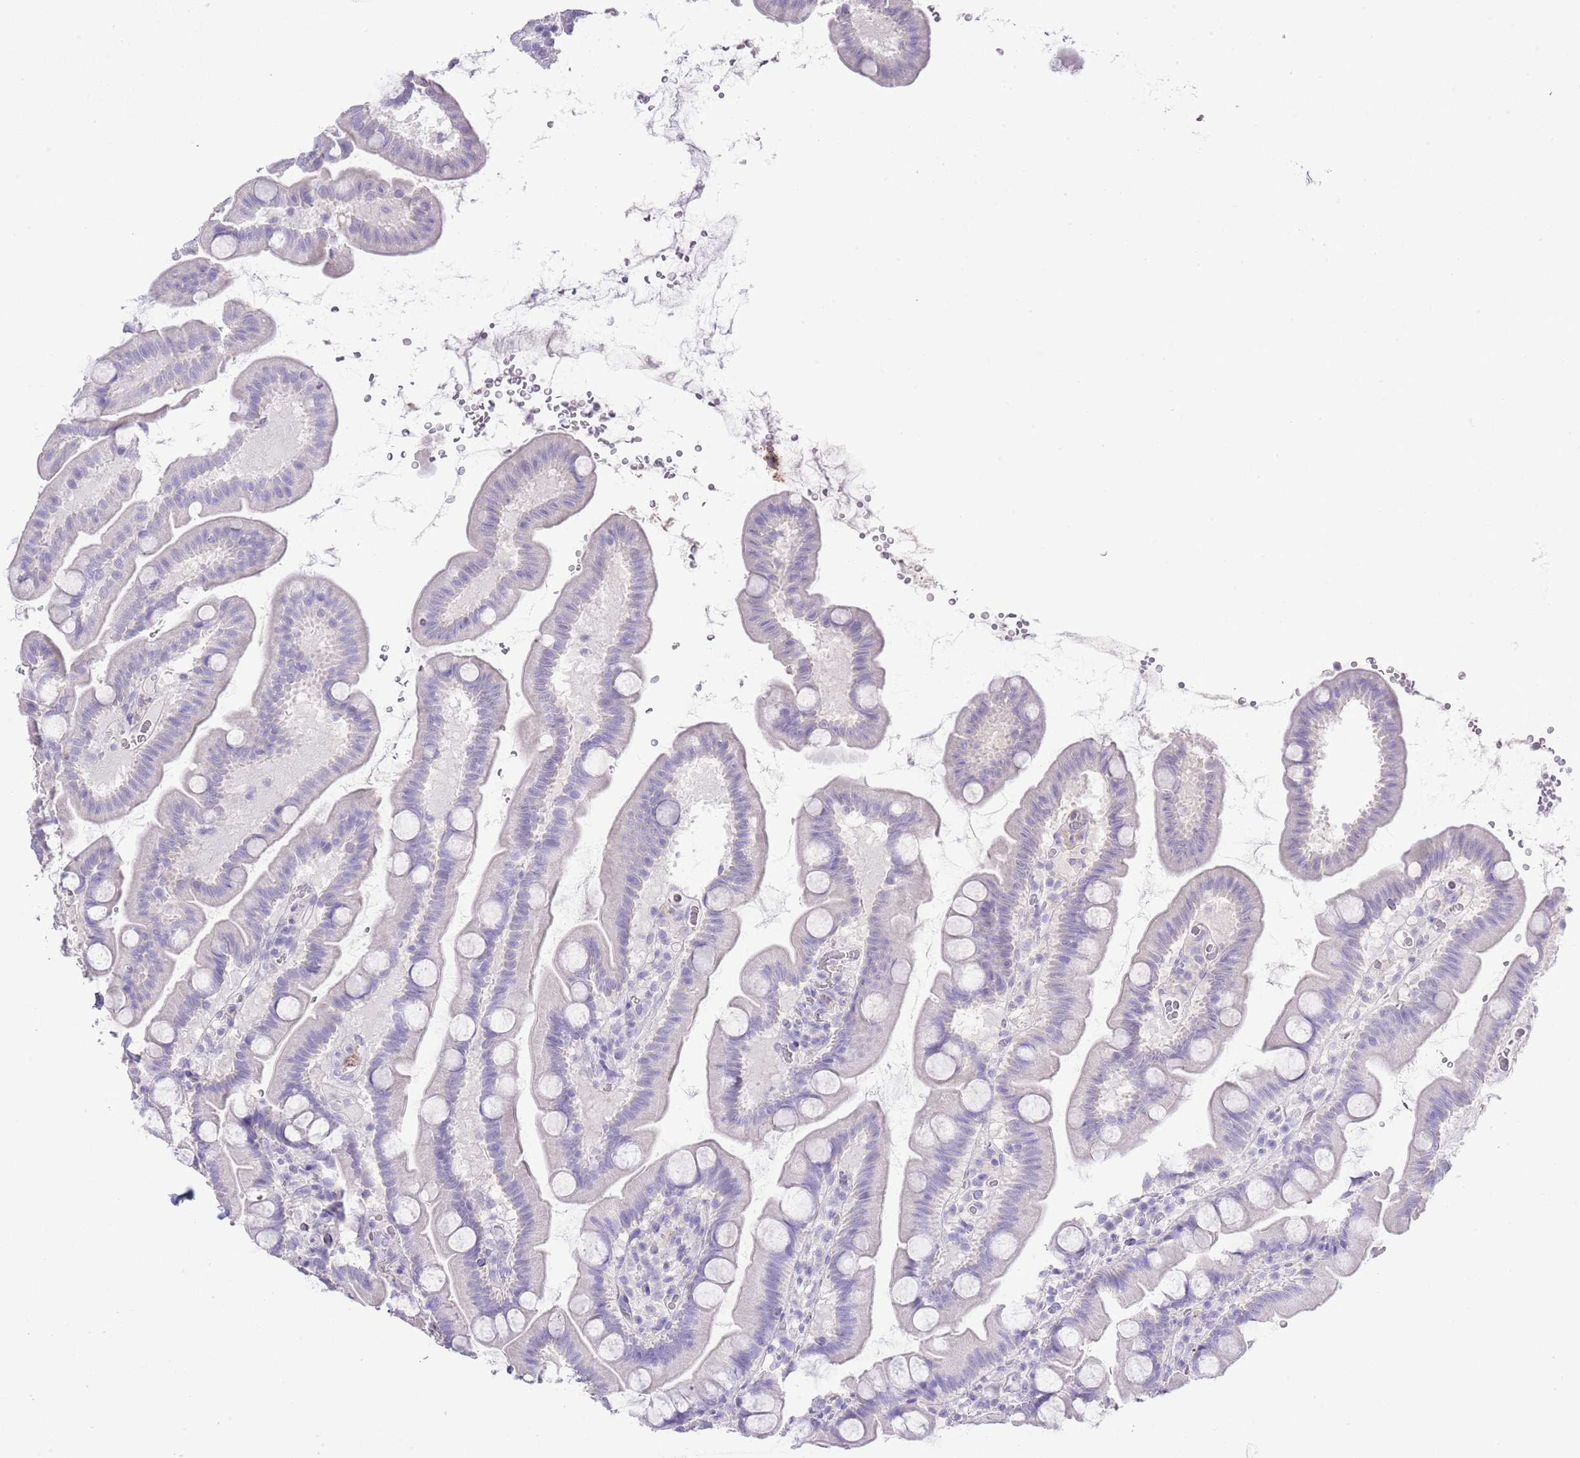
{"staining": {"intensity": "negative", "quantity": "none", "location": "none"}, "tissue": "small intestine", "cell_type": "Glandular cells", "image_type": "normal", "snomed": [{"axis": "morphology", "description": "Normal tissue, NOS"}, {"axis": "topography", "description": "Small intestine"}], "caption": "IHC photomicrograph of benign small intestine: human small intestine stained with DAB (3,3'-diaminobenzidine) displays no significant protein positivity in glandular cells.", "gene": "OR2Z1", "patient": {"sex": "female", "age": 68}}